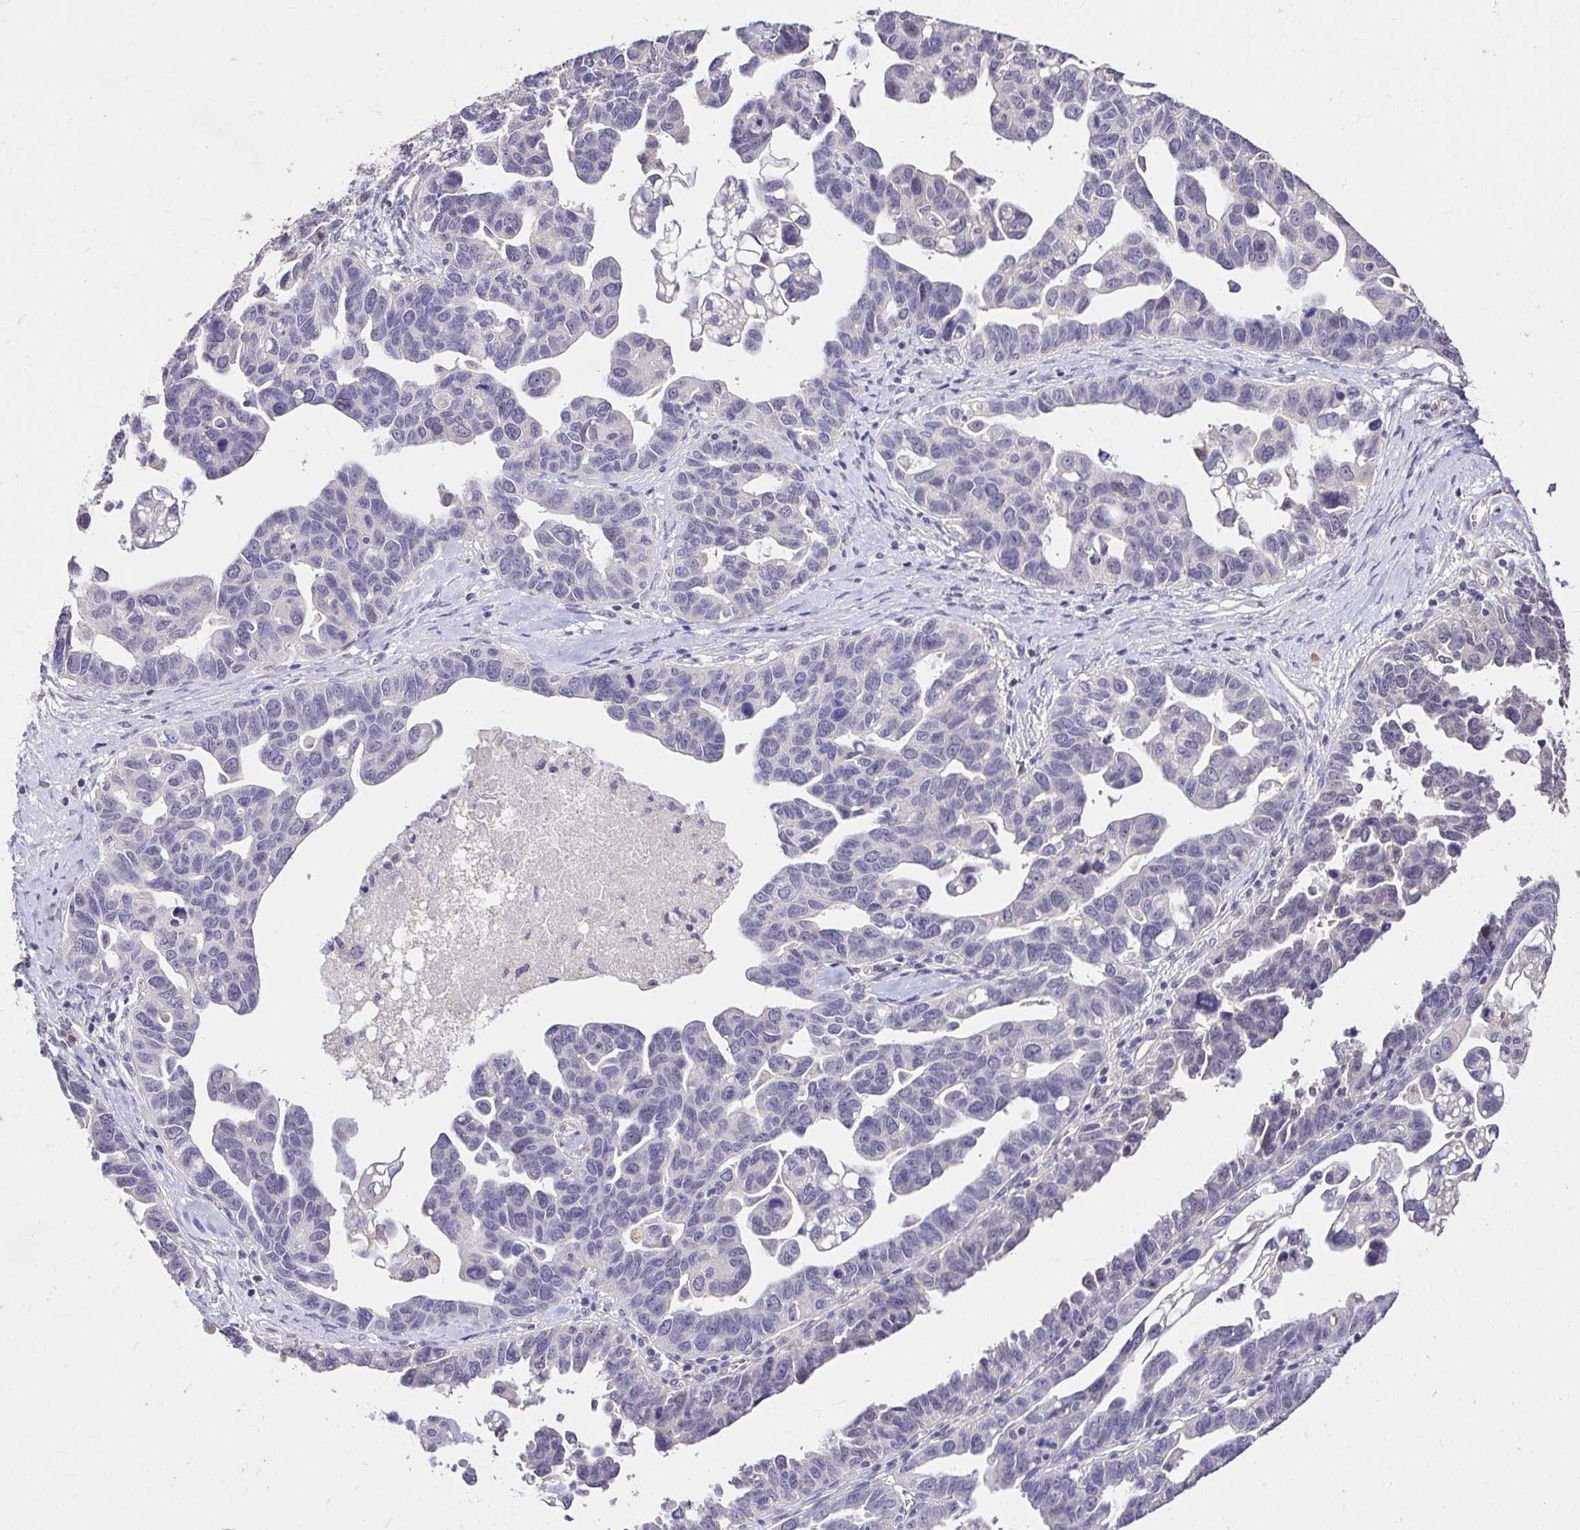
{"staining": {"intensity": "negative", "quantity": "none", "location": "none"}, "tissue": "ovarian cancer", "cell_type": "Tumor cells", "image_type": "cancer", "snomed": [{"axis": "morphology", "description": "Cystadenocarcinoma, serous, NOS"}, {"axis": "topography", "description": "Ovary"}], "caption": "Ovarian serous cystadenocarcinoma was stained to show a protein in brown. There is no significant positivity in tumor cells.", "gene": "KIAA1210", "patient": {"sex": "female", "age": 69}}